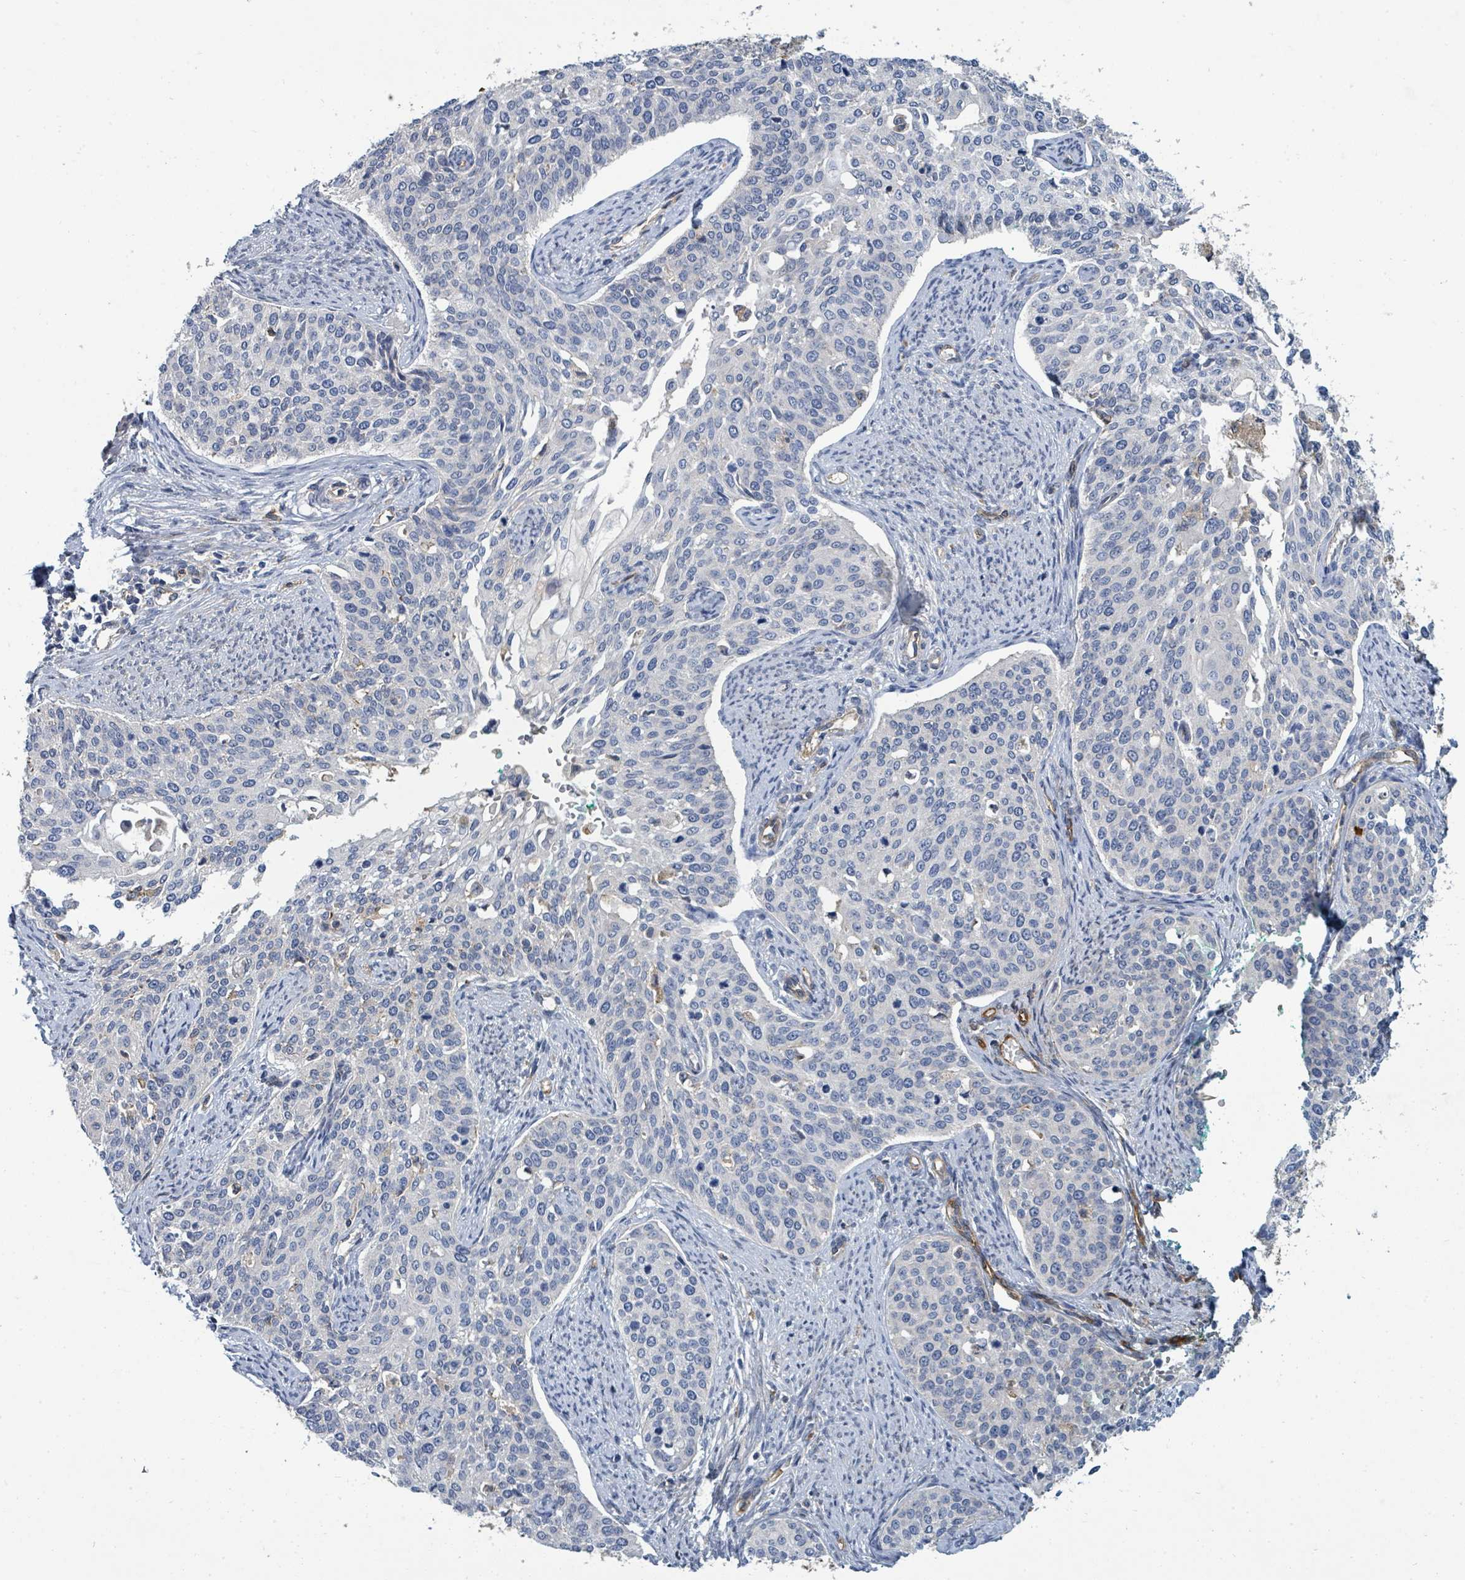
{"staining": {"intensity": "negative", "quantity": "none", "location": "none"}, "tissue": "cervical cancer", "cell_type": "Tumor cells", "image_type": "cancer", "snomed": [{"axis": "morphology", "description": "Squamous cell carcinoma, NOS"}, {"axis": "topography", "description": "Cervix"}], "caption": "This is an IHC photomicrograph of cervical cancer. There is no staining in tumor cells.", "gene": "IFIT1", "patient": {"sex": "female", "age": 44}}